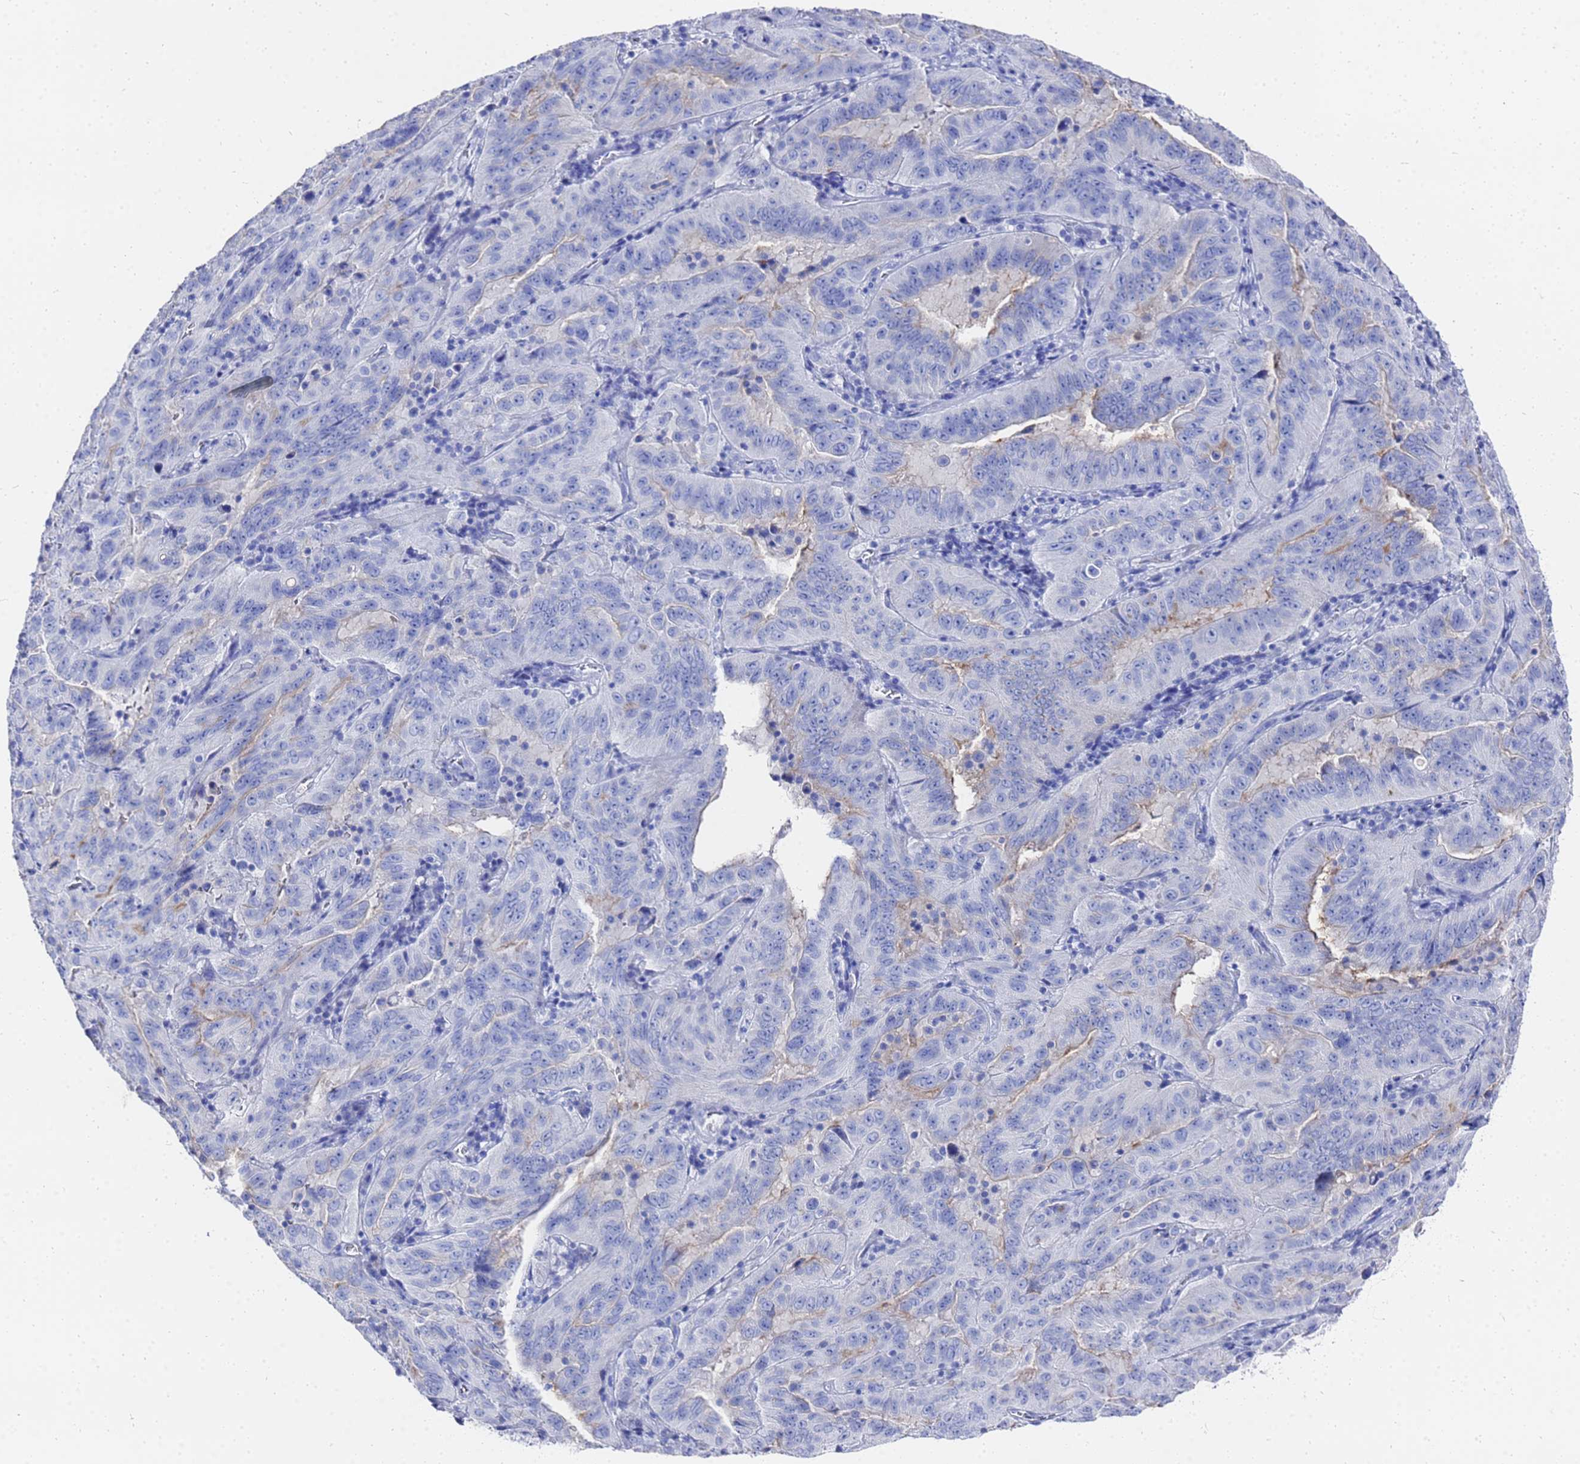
{"staining": {"intensity": "negative", "quantity": "none", "location": "none"}, "tissue": "pancreatic cancer", "cell_type": "Tumor cells", "image_type": "cancer", "snomed": [{"axis": "morphology", "description": "Adenocarcinoma, NOS"}, {"axis": "topography", "description": "Pancreas"}], "caption": "IHC image of pancreatic adenocarcinoma stained for a protein (brown), which displays no staining in tumor cells.", "gene": "GGT1", "patient": {"sex": "male", "age": 63}}